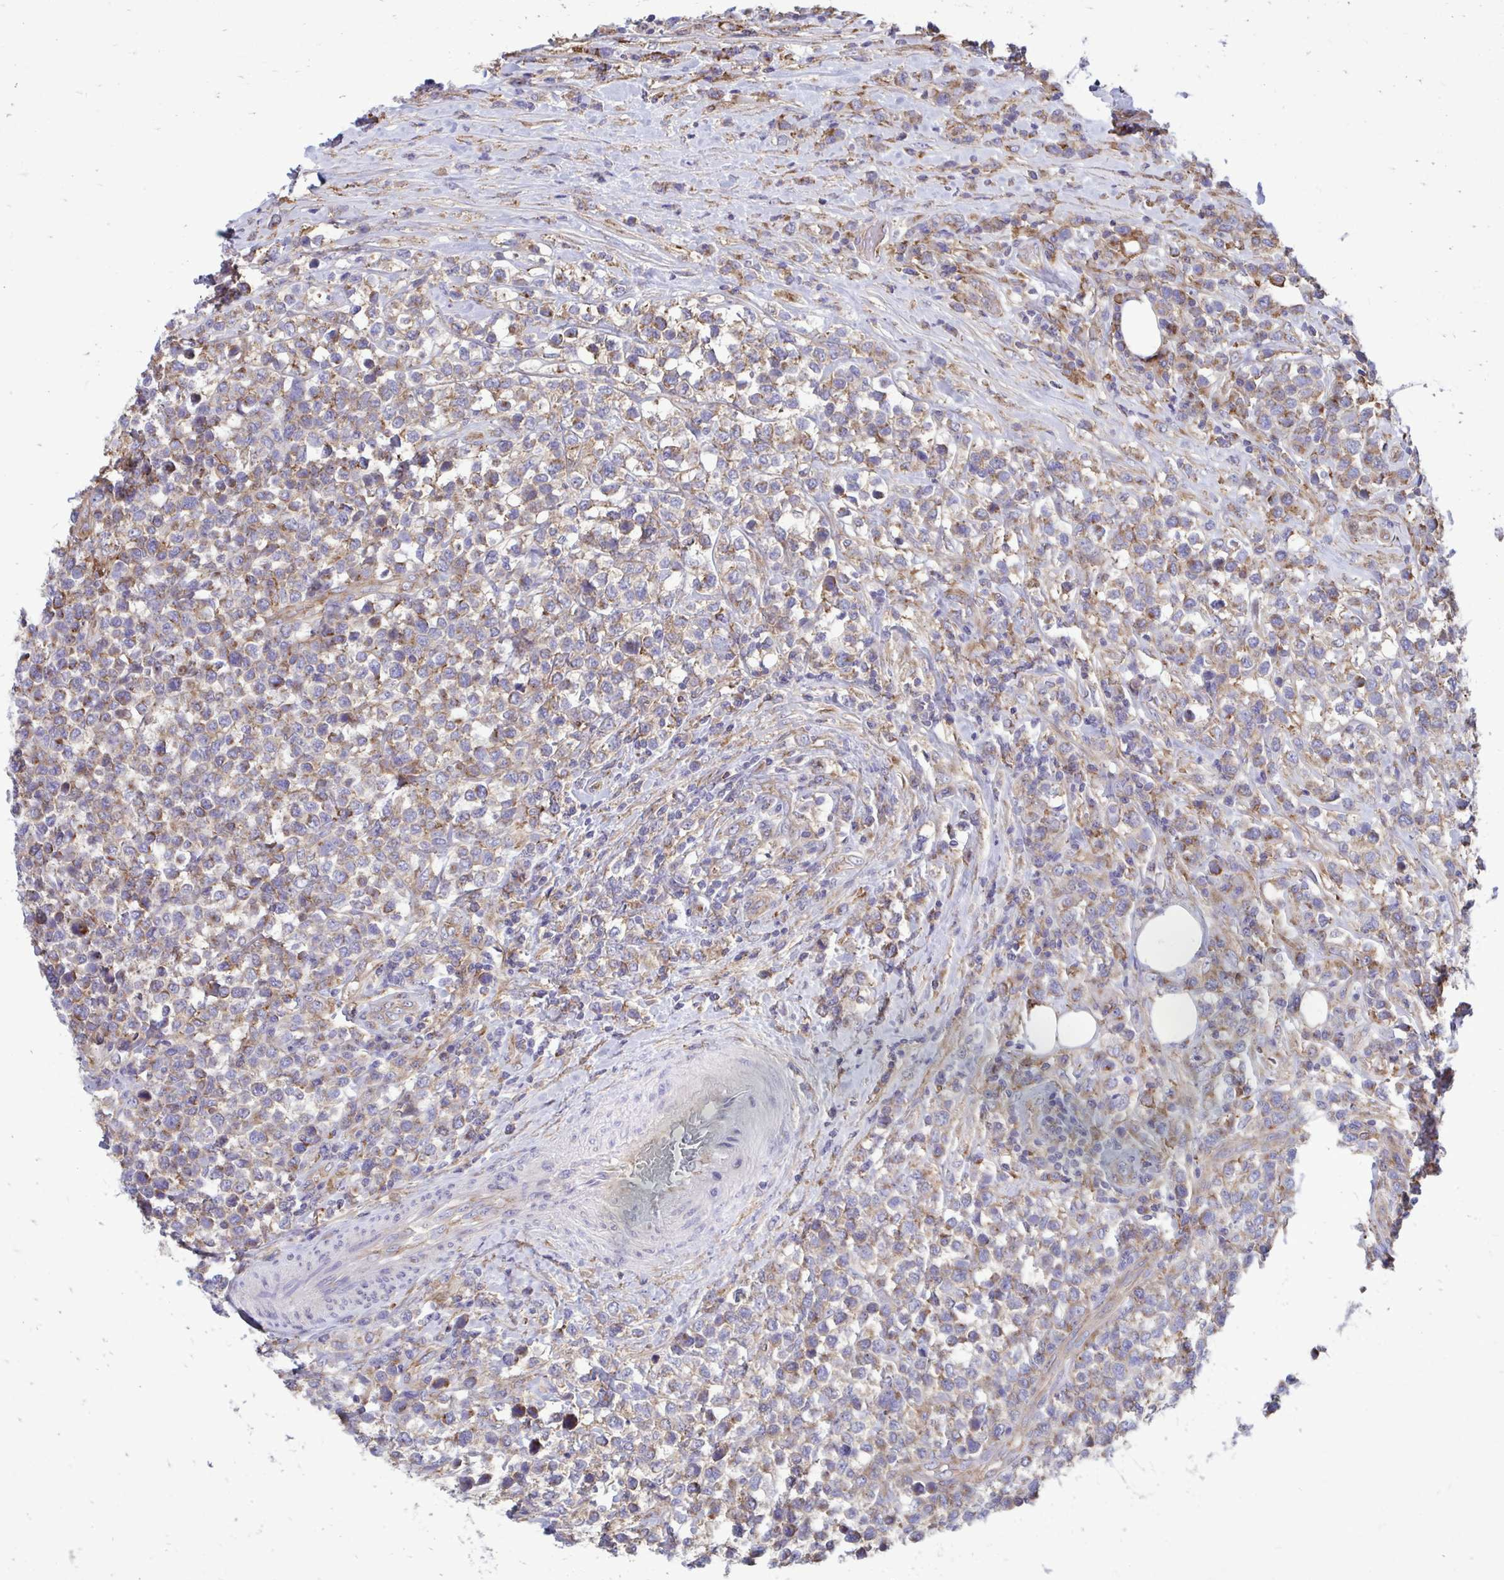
{"staining": {"intensity": "moderate", "quantity": "<25%", "location": "cytoplasmic/membranous"}, "tissue": "lymphoma", "cell_type": "Tumor cells", "image_type": "cancer", "snomed": [{"axis": "morphology", "description": "Malignant lymphoma, non-Hodgkin's type, High grade"}, {"axis": "topography", "description": "Soft tissue"}], "caption": "Immunohistochemical staining of malignant lymphoma, non-Hodgkin's type (high-grade) displays moderate cytoplasmic/membranous protein staining in about <25% of tumor cells.", "gene": "CLTA", "patient": {"sex": "female", "age": 56}}